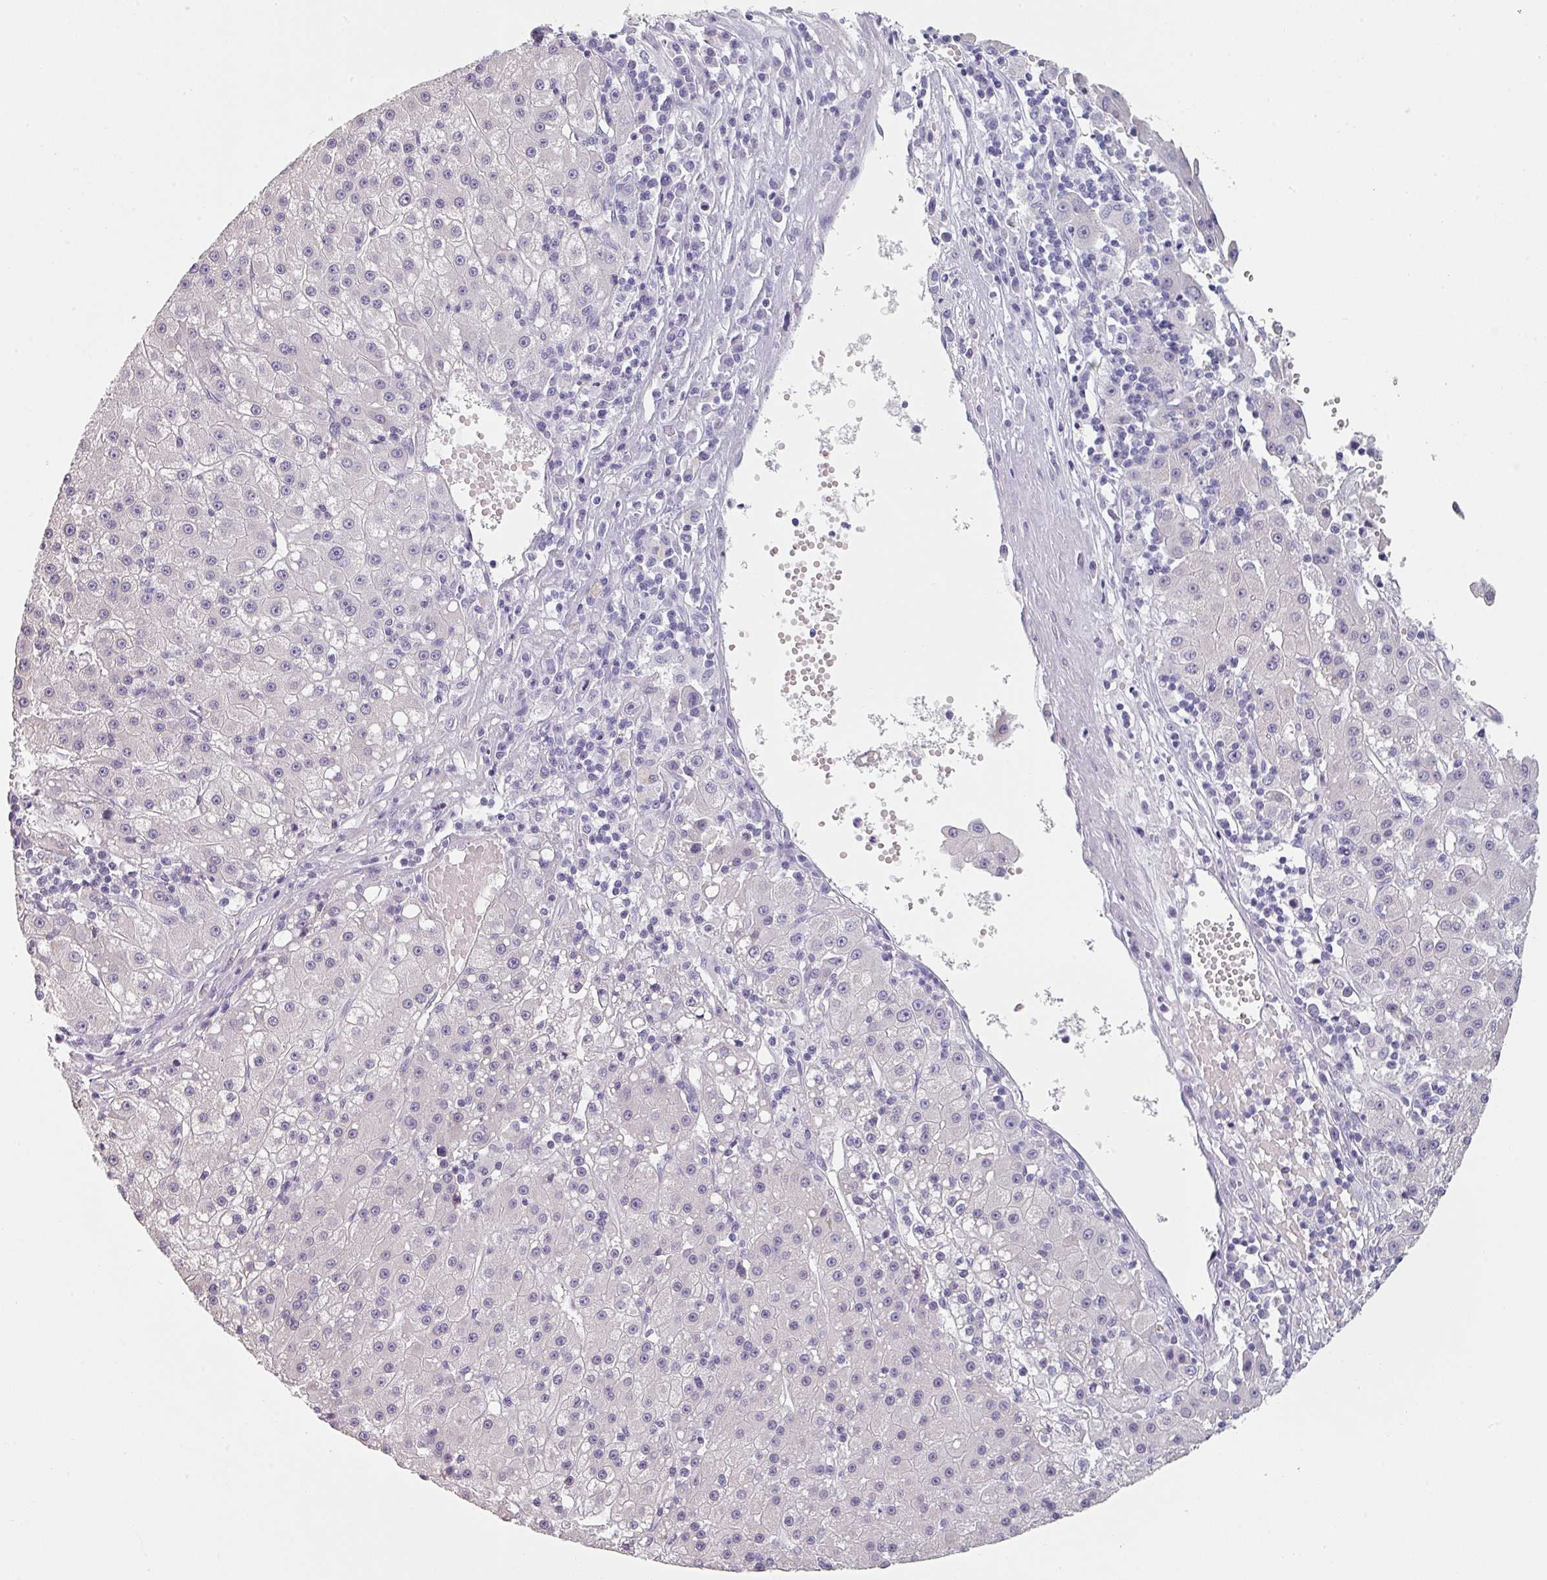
{"staining": {"intensity": "negative", "quantity": "none", "location": "none"}, "tissue": "liver cancer", "cell_type": "Tumor cells", "image_type": "cancer", "snomed": [{"axis": "morphology", "description": "Carcinoma, Hepatocellular, NOS"}, {"axis": "topography", "description": "Liver"}], "caption": "Immunohistochemistry (IHC) of liver cancer displays no staining in tumor cells. The staining was performed using DAB (3,3'-diaminobenzidine) to visualize the protein expression in brown, while the nuclei were stained in blue with hematoxylin (Magnification: 20x).", "gene": "SFTPA1", "patient": {"sex": "male", "age": 76}}